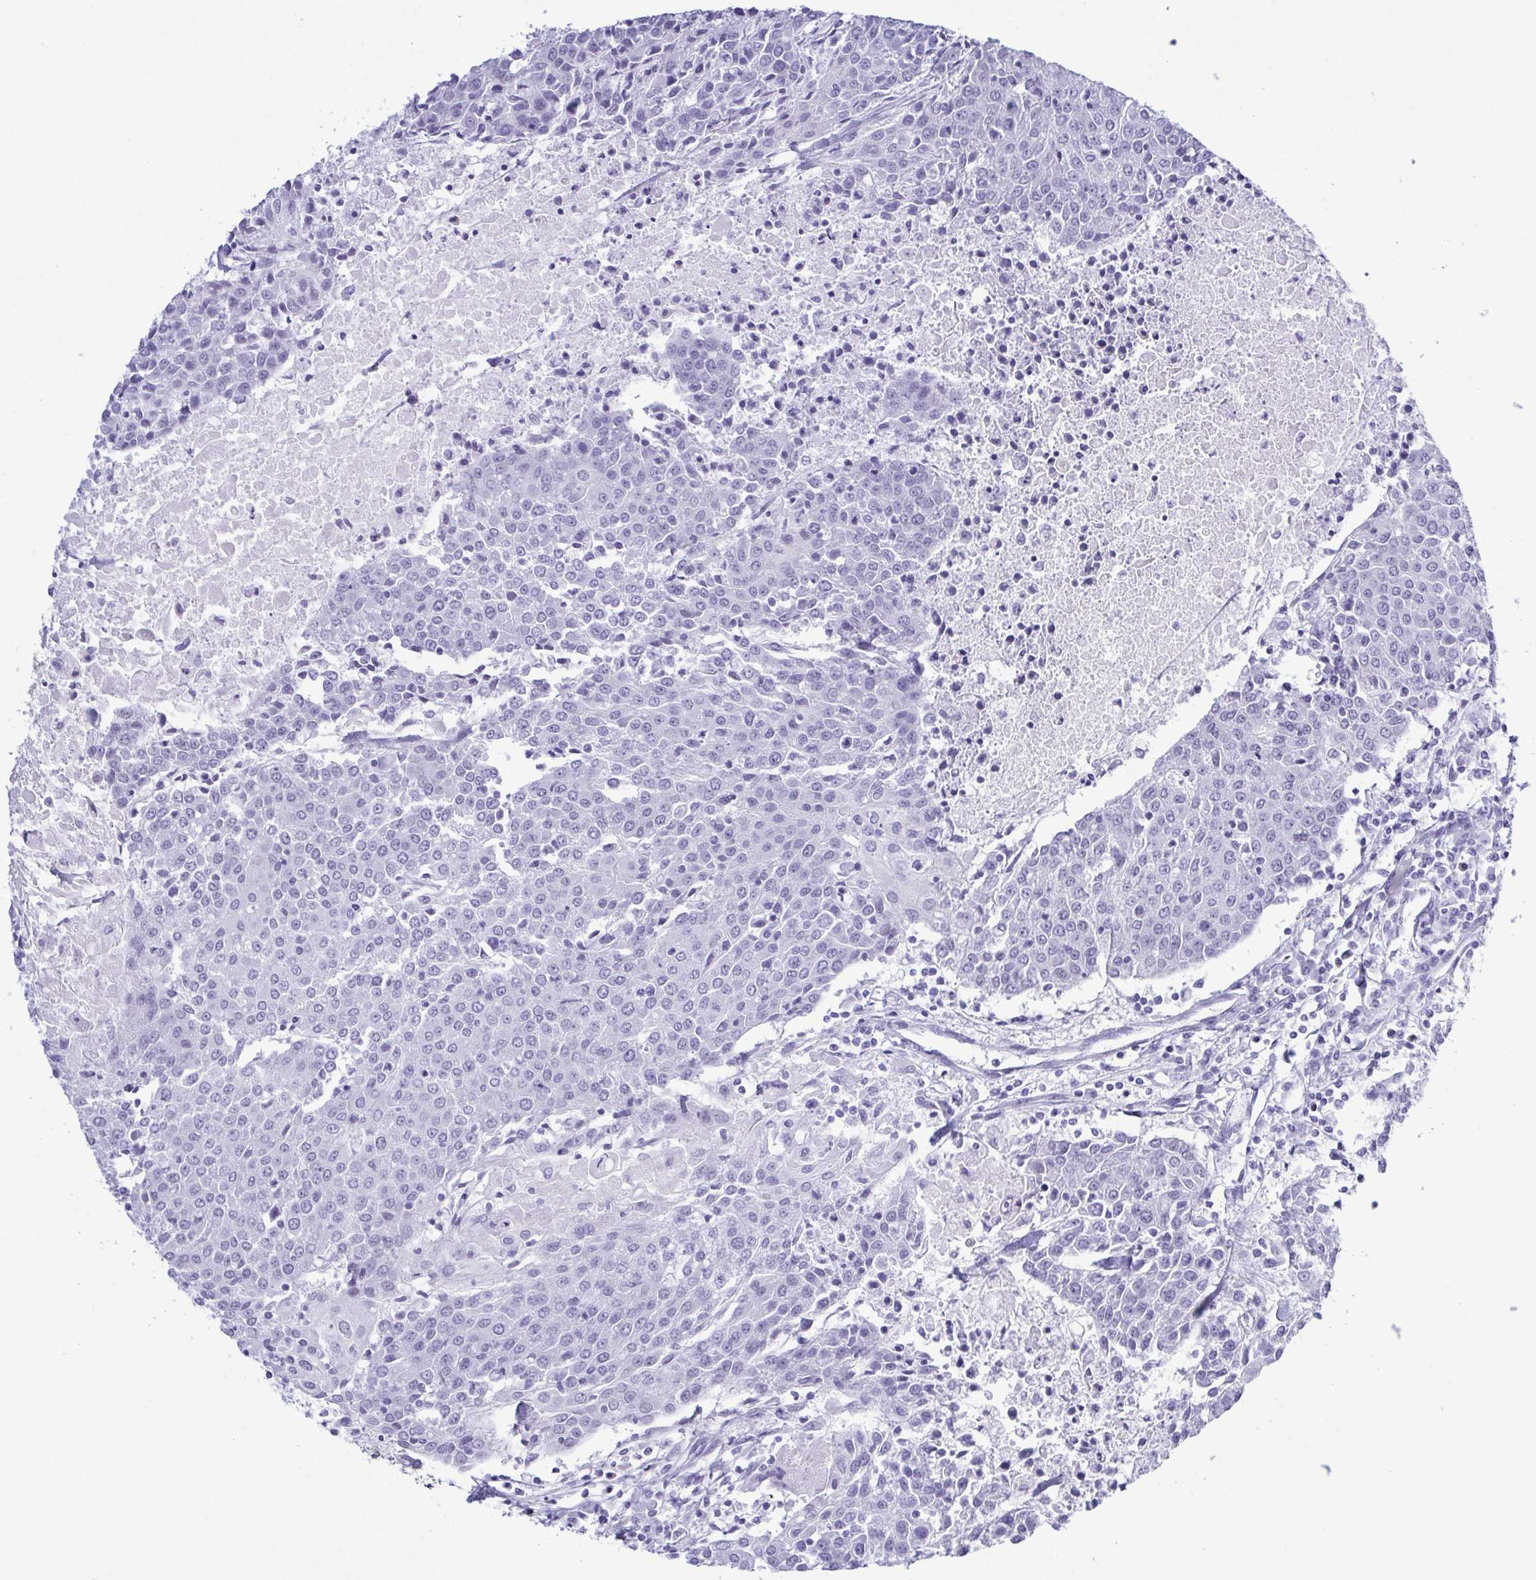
{"staining": {"intensity": "negative", "quantity": "none", "location": "none"}, "tissue": "urothelial cancer", "cell_type": "Tumor cells", "image_type": "cancer", "snomed": [{"axis": "morphology", "description": "Urothelial carcinoma, High grade"}, {"axis": "topography", "description": "Urinary bladder"}], "caption": "Immunohistochemical staining of urothelial cancer exhibits no significant staining in tumor cells.", "gene": "SUGP2", "patient": {"sex": "female", "age": 85}}